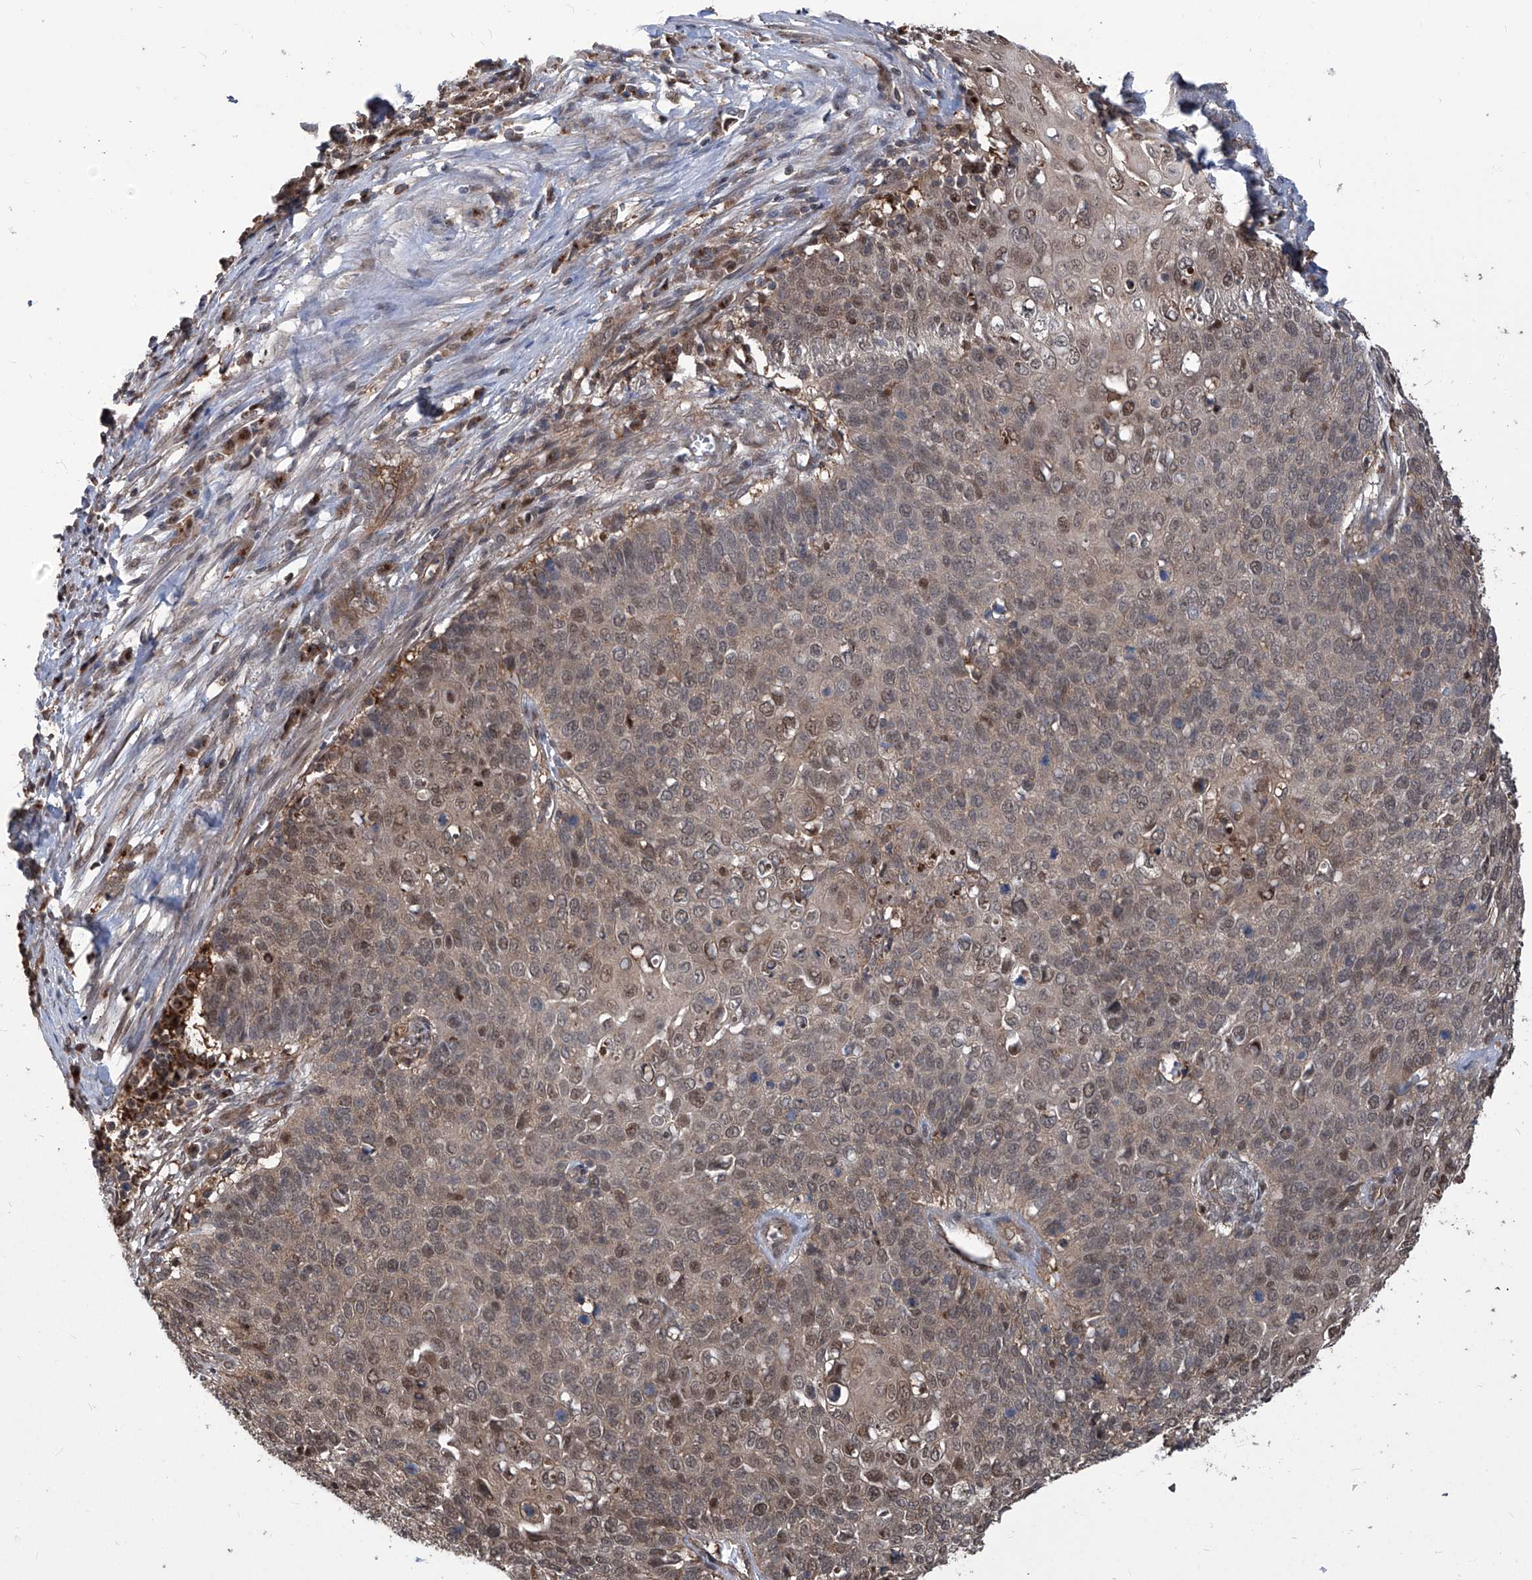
{"staining": {"intensity": "moderate", "quantity": ">75%", "location": "cytoplasmic/membranous,nuclear"}, "tissue": "cervical cancer", "cell_type": "Tumor cells", "image_type": "cancer", "snomed": [{"axis": "morphology", "description": "Squamous cell carcinoma, NOS"}, {"axis": "topography", "description": "Cervix"}], "caption": "Immunohistochemical staining of squamous cell carcinoma (cervical) displays medium levels of moderate cytoplasmic/membranous and nuclear protein expression in about >75% of tumor cells. Using DAB (brown) and hematoxylin (blue) stains, captured at high magnification using brightfield microscopy.", "gene": "PSMB1", "patient": {"sex": "female", "age": 39}}